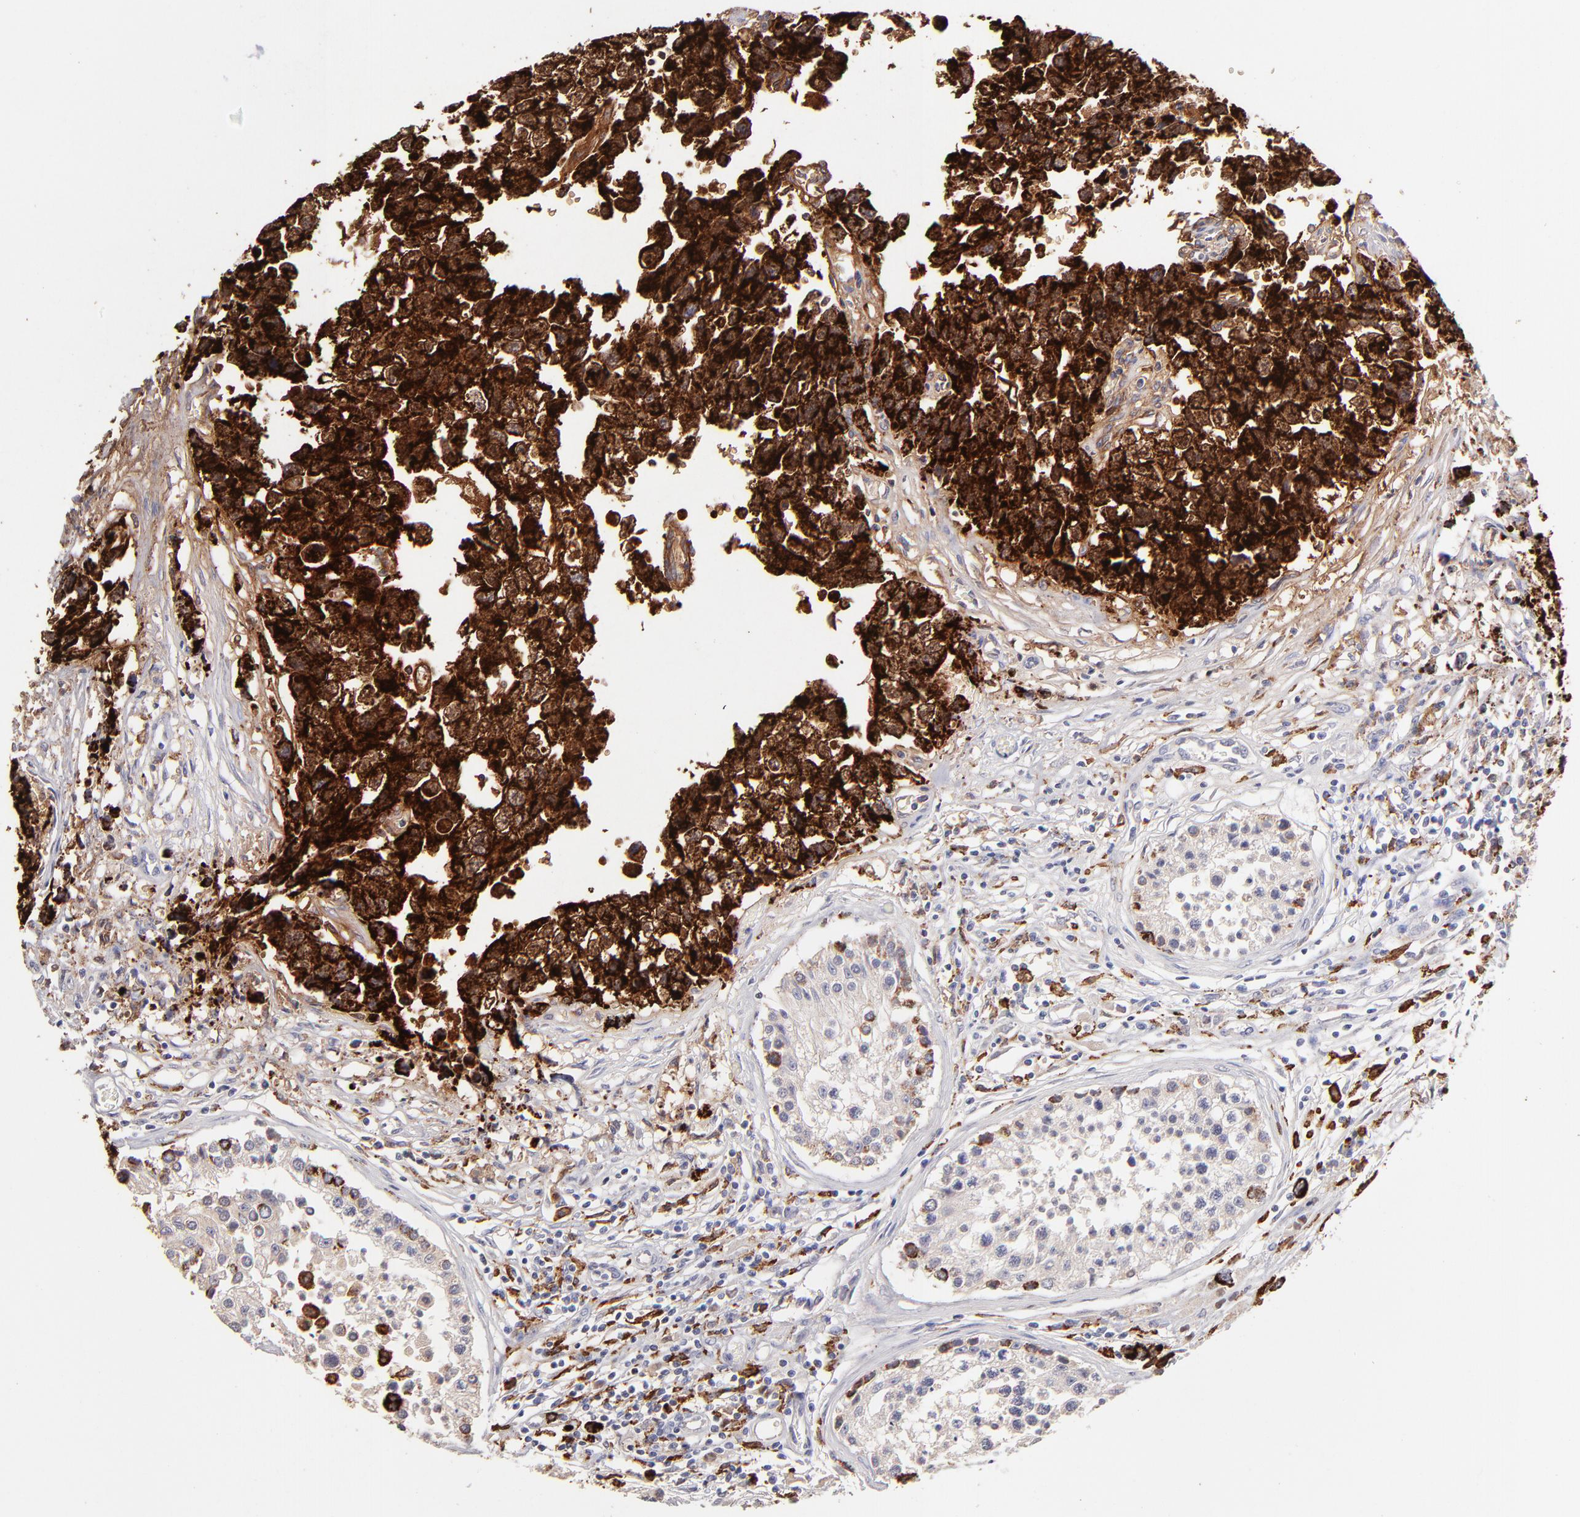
{"staining": {"intensity": "strong", "quantity": ">75%", "location": "cytoplasmic/membranous"}, "tissue": "testis cancer", "cell_type": "Tumor cells", "image_type": "cancer", "snomed": [{"axis": "morphology", "description": "Carcinoma, Embryonal, NOS"}, {"axis": "topography", "description": "Testis"}], "caption": "Immunohistochemical staining of testis embryonal carcinoma demonstrates strong cytoplasmic/membranous protein staining in approximately >75% of tumor cells.", "gene": "GLDC", "patient": {"sex": "male", "age": 31}}